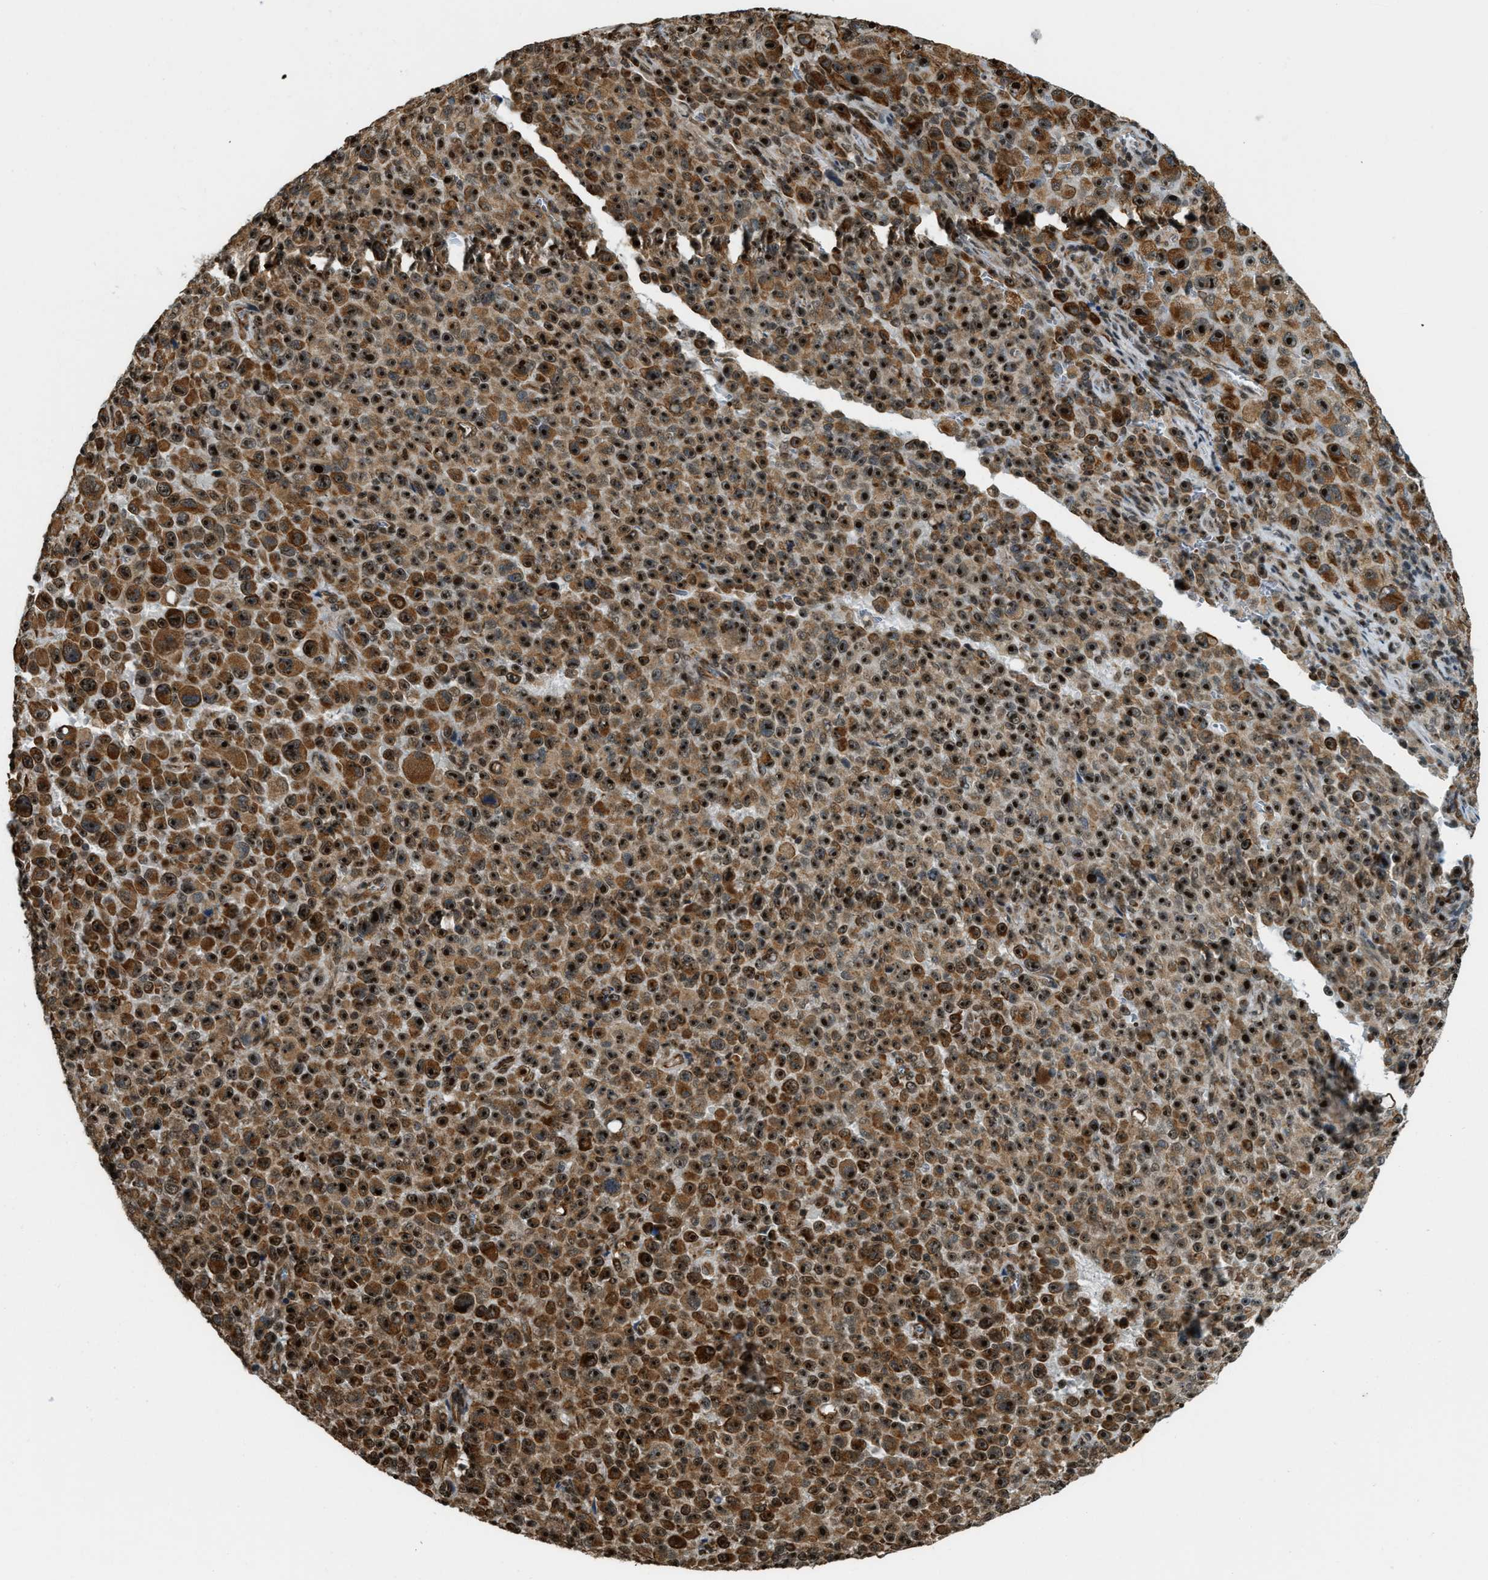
{"staining": {"intensity": "strong", "quantity": ">75%", "location": "cytoplasmic/membranous,nuclear"}, "tissue": "melanoma", "cell_type": "Tumor cells", "image_type": "cancer", "snomed": [{"axis": "morphology", "description": "Malignant melanoma, NOS"}, {"axis": "topography", "description": "Skin"}], "caption": "Malignant melanoma stained with DAB (3,3'-diaminobenzidine) IHC displays high levels of strong cytoplasmic/membranous and nuclear staining in approximately >75% of tumor cells.", "gene": "E2F1", "patient": {"sex": "female", "age": 82}}